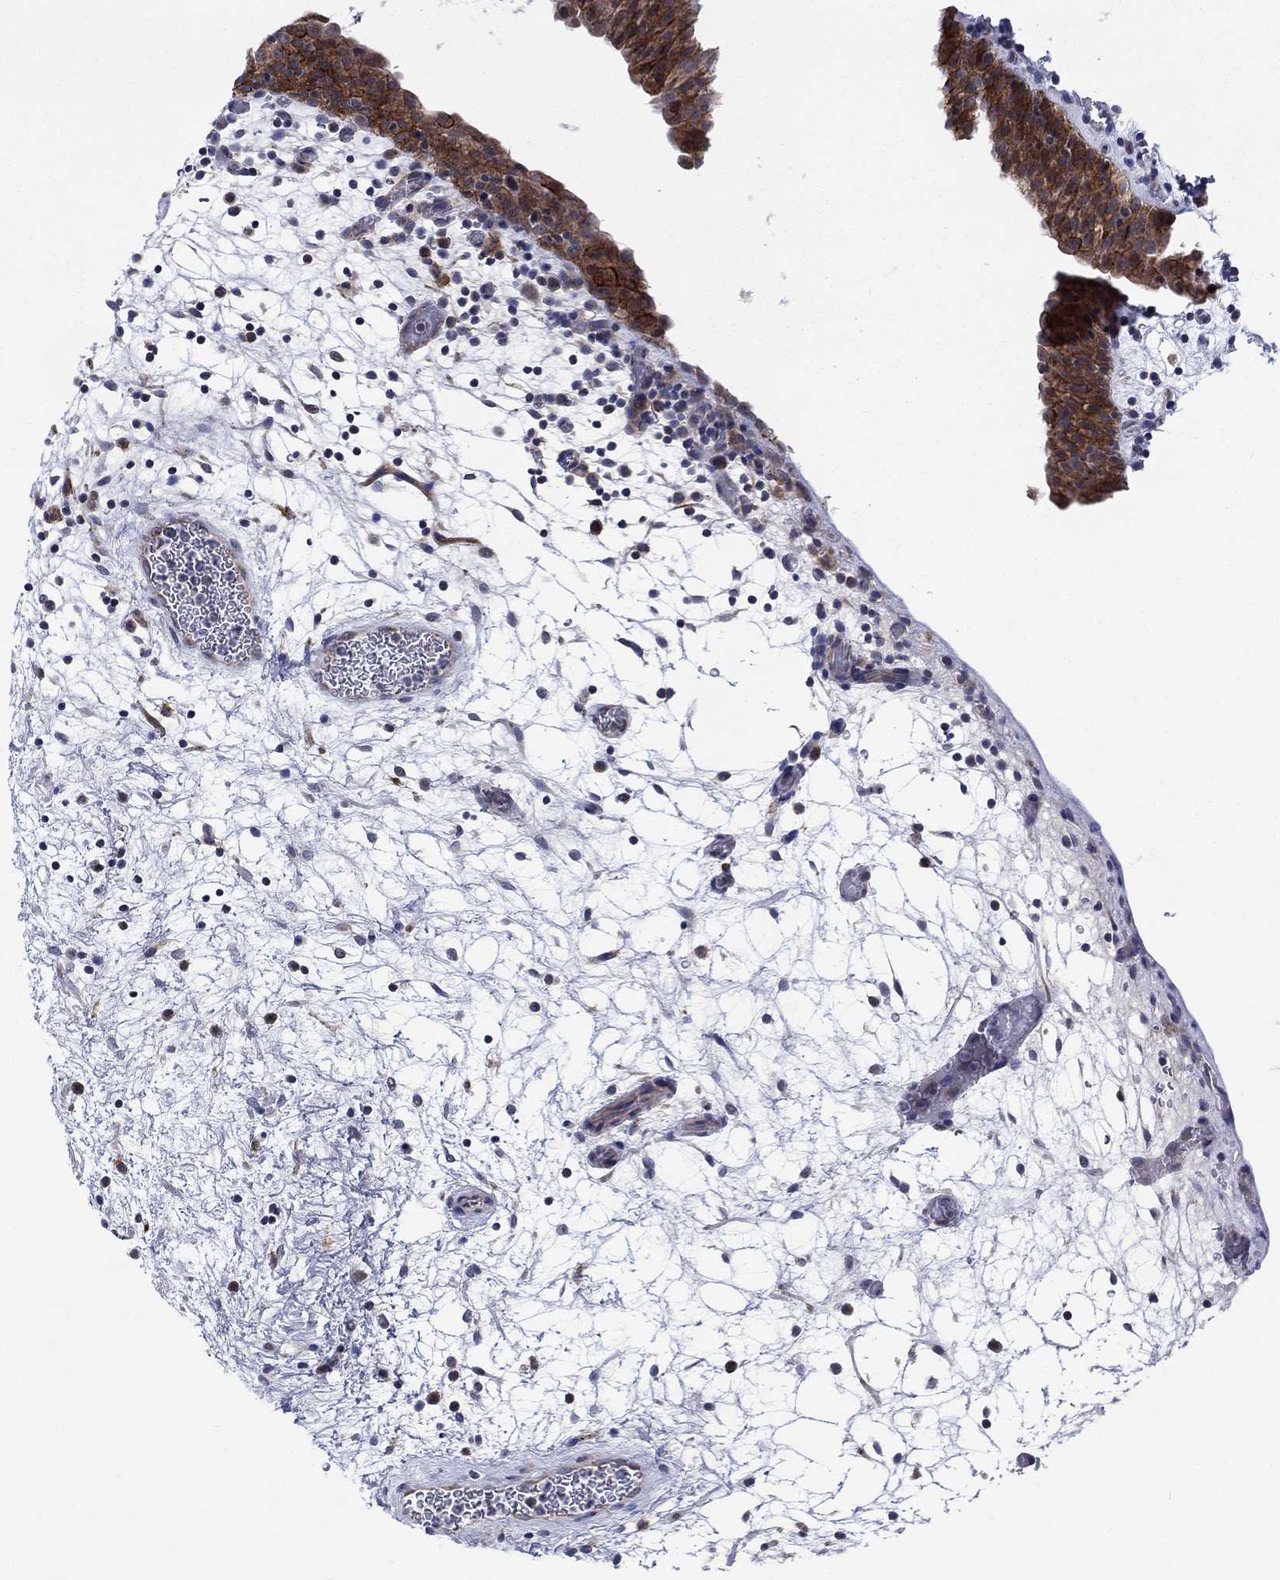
{"staining": {"intensity": "moderate", "quantity": ">75%", "location": "cytoplasmic/membranous"}, "tissue": "urinary bladder", "cell_type": "Urothelial cells", "image_type": "normal", "snomed": [{"axis": "morphology", "description": "Normal tissue, NOS"}, {"axis": "topography", "description": "Urinary bladder"}], "caption": "Protein expression analysis of normal urinary bladder demonstrates moderate cytoplasmic/membranous positivity in about >75% of urothelial cells. (Stains: DAB (3,3'-diaminobenzidine) in brown, nuclei in blue, Microscopy: brightfield microscopy at high magnification).", "gene": "SLC35F2", "patient": {"sex": "male", "age": 37}}